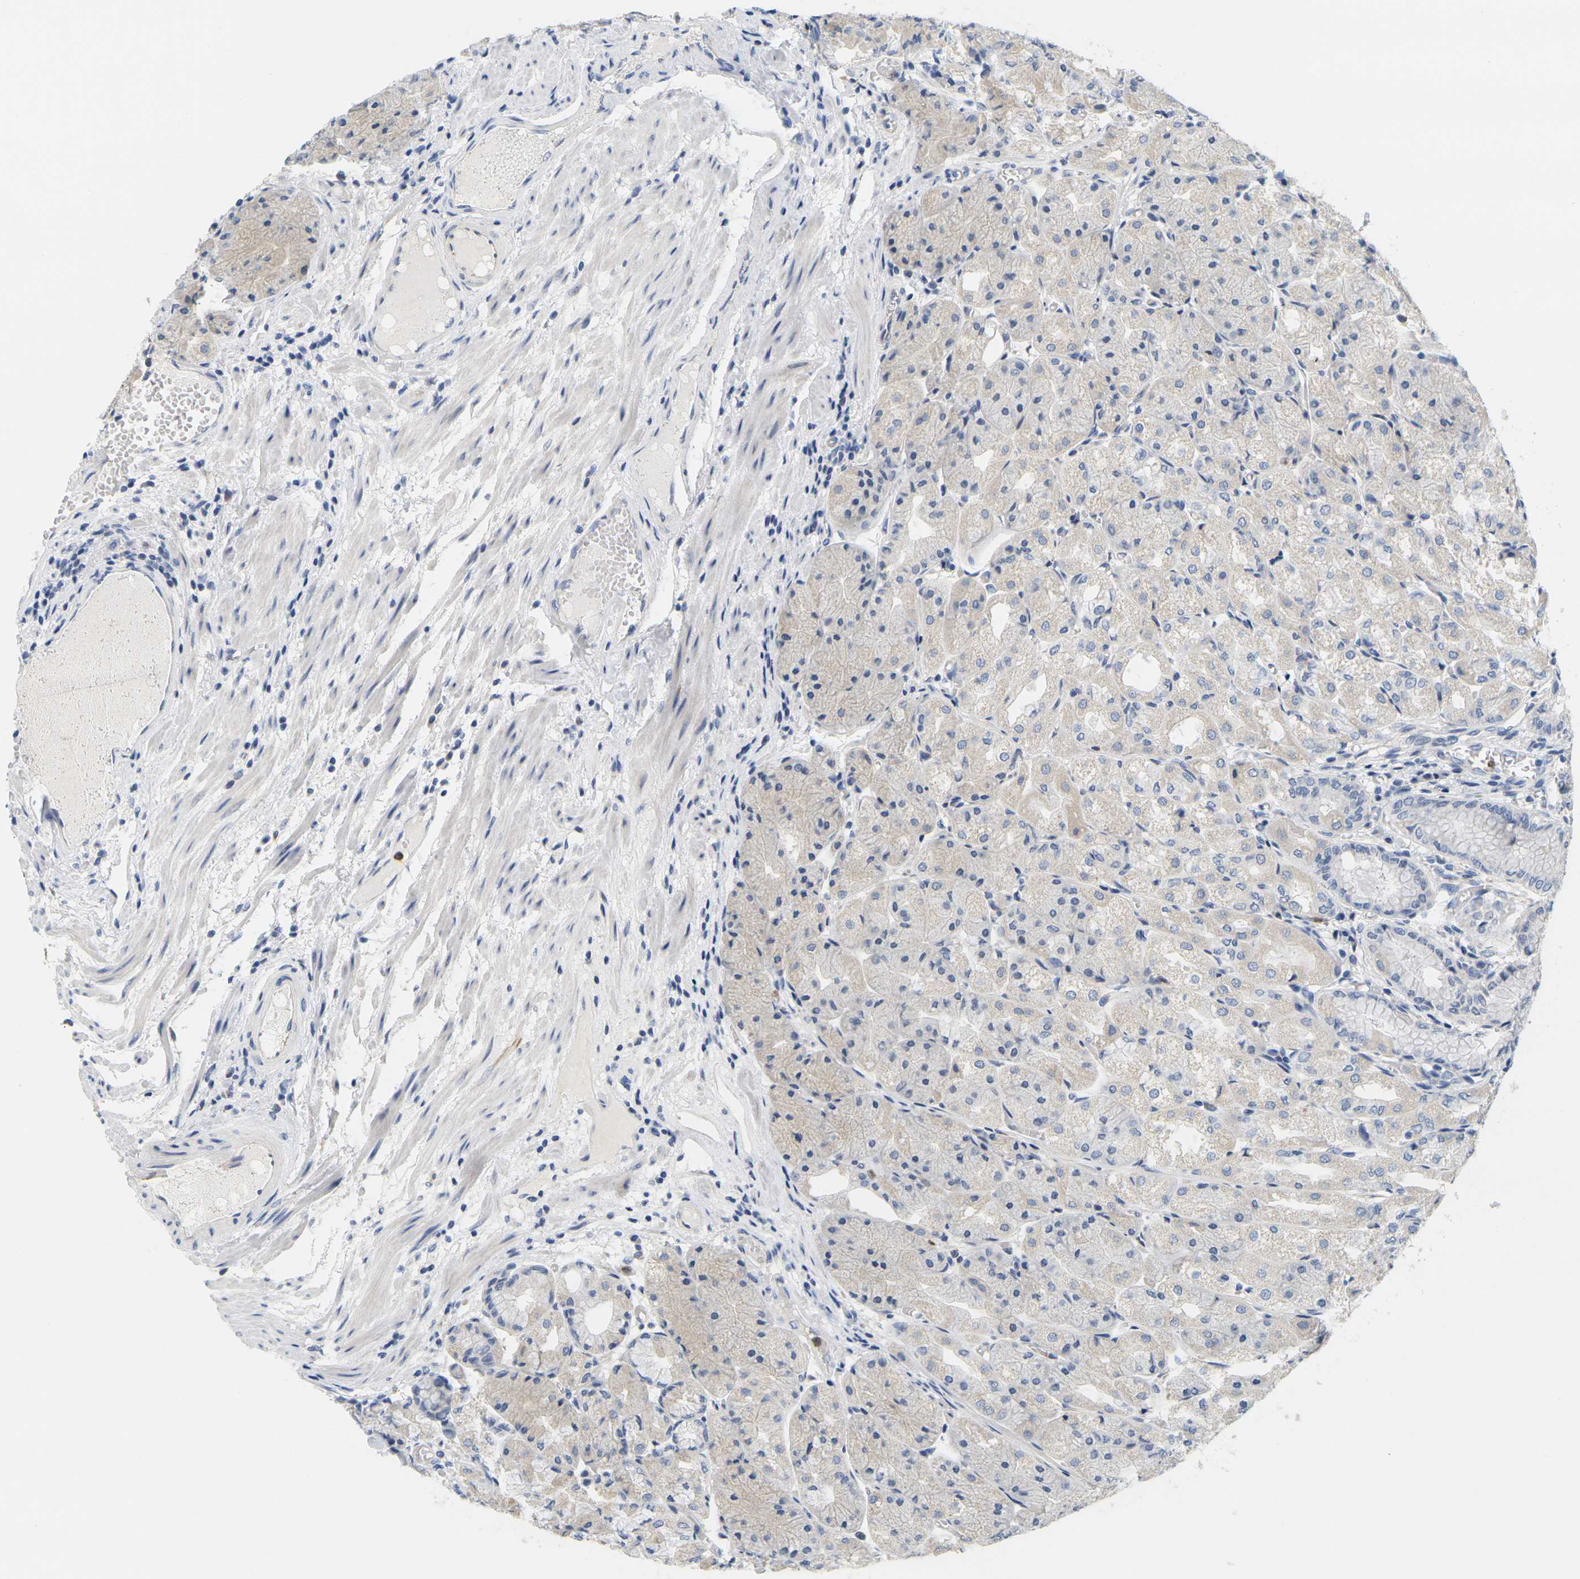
{"staining": {"intensity": "weak", "quantity": "25%-75%", "location": "cytoplasmic/membranous"}, "tissue": "stomach", "cell_type": "Glandular cells", "image_type": "normal", "snomed": [{"axis": "morphology", "description": "Normal tissue, NOS"}, {"axis": "topography", "description": "Stomach, upper"}], "caption": "Approximately 25%-75% of glandular cells in benign human stomach demonstrate weak cytoplasmic/membranous protein staining as visualized by brown immunohistochemical staining.", "gene": "KLK5", "patient": {"sex": "male", "age": 72}}